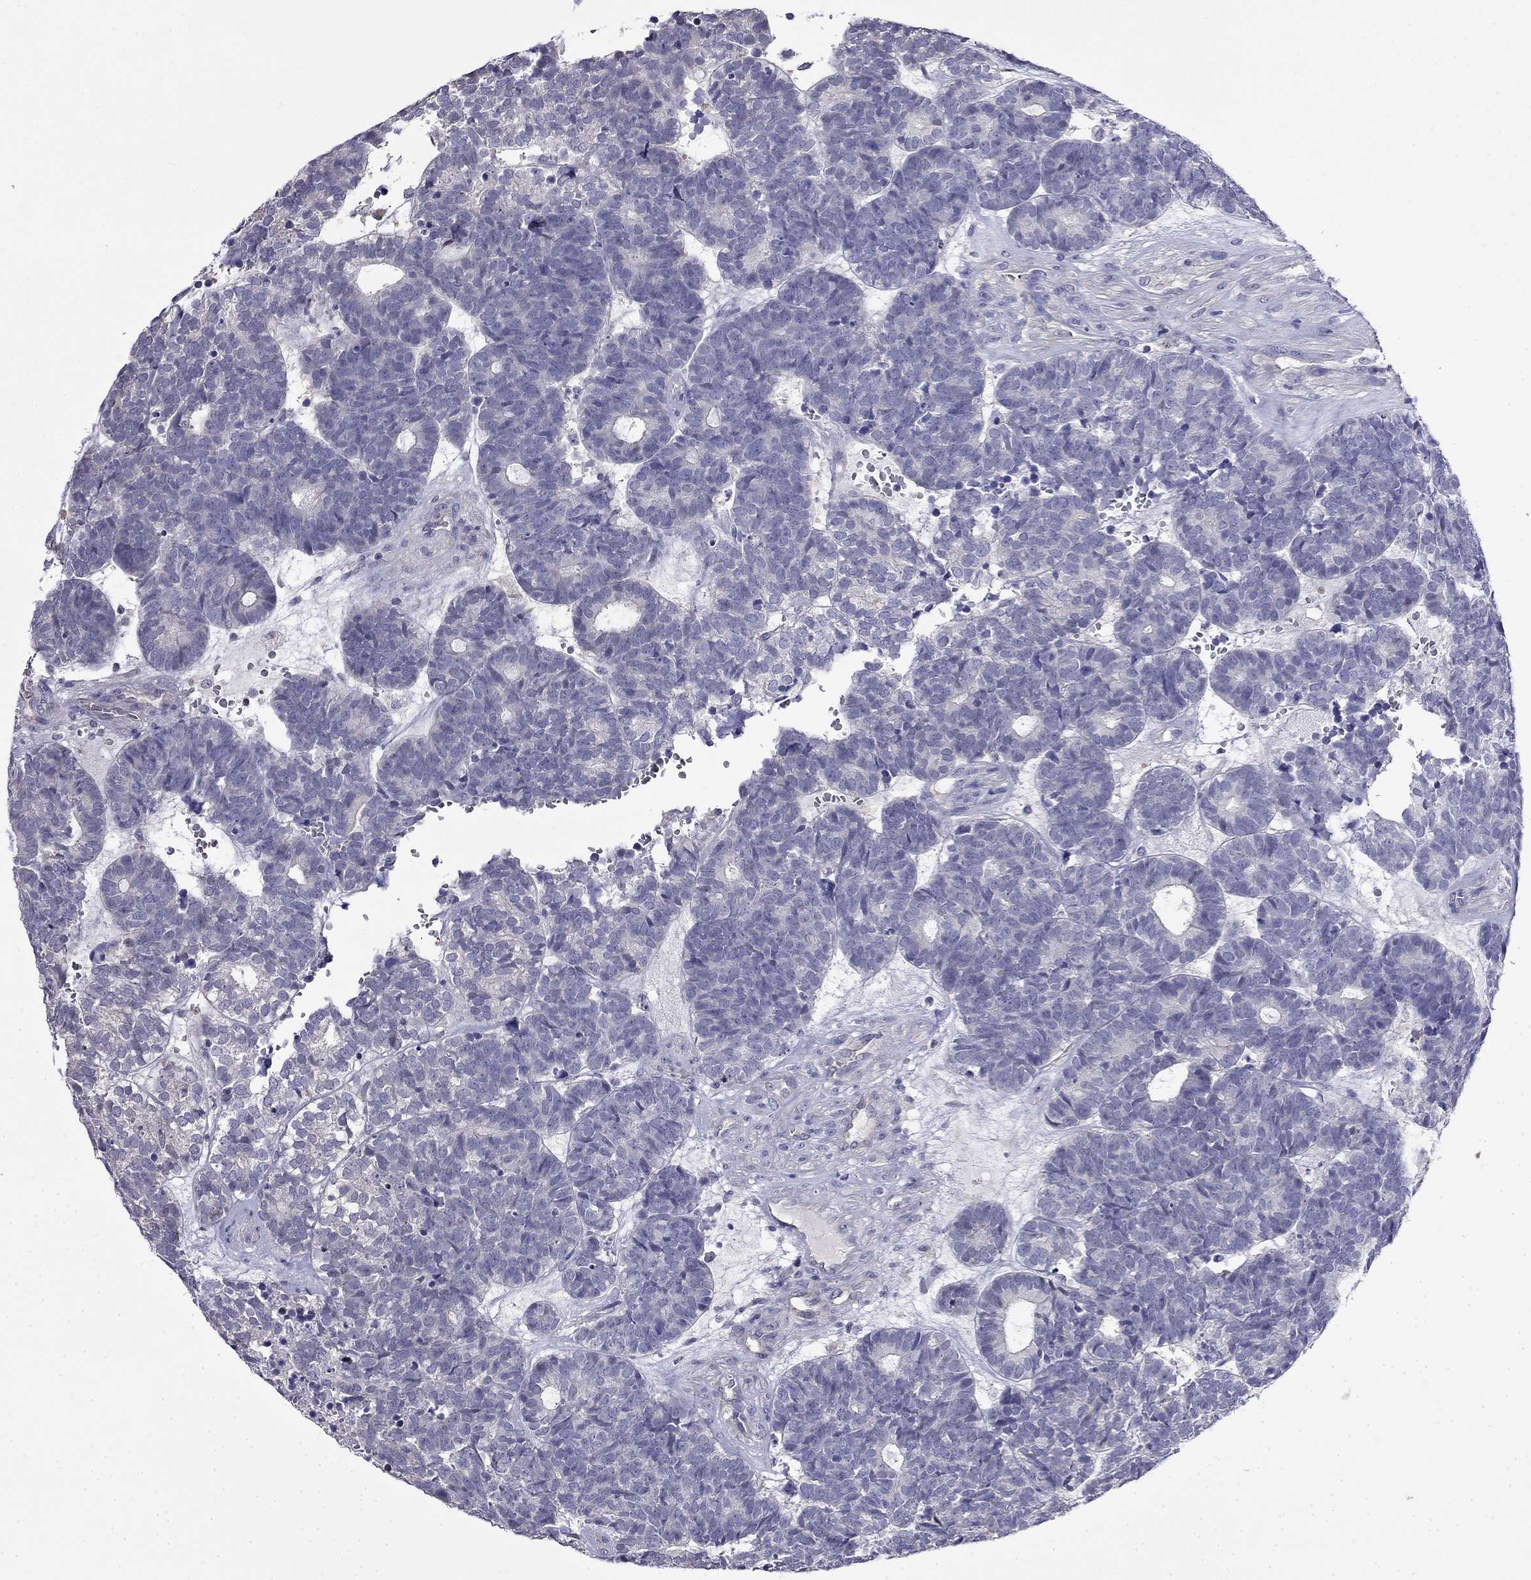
{"staining": {"intensity": "negative", "quantity": "none", "location": "none"}, "tissue": "head and neck cancer", "cell_type": "Tumor cells", "image_type": "cancer", "snomed": [{"axis": "morphology", "description": "Adenocarcinoma, NOS"}, {"axis": "topography", "description": "Head-Neck"}], "caption": "Human head and neck adenocarcinoma stained for a protein using immunohistochemistry displays no positivity in tumor cells.", "gene": "GUCA1B", "patient": {"sex": "female", "age": 81}}